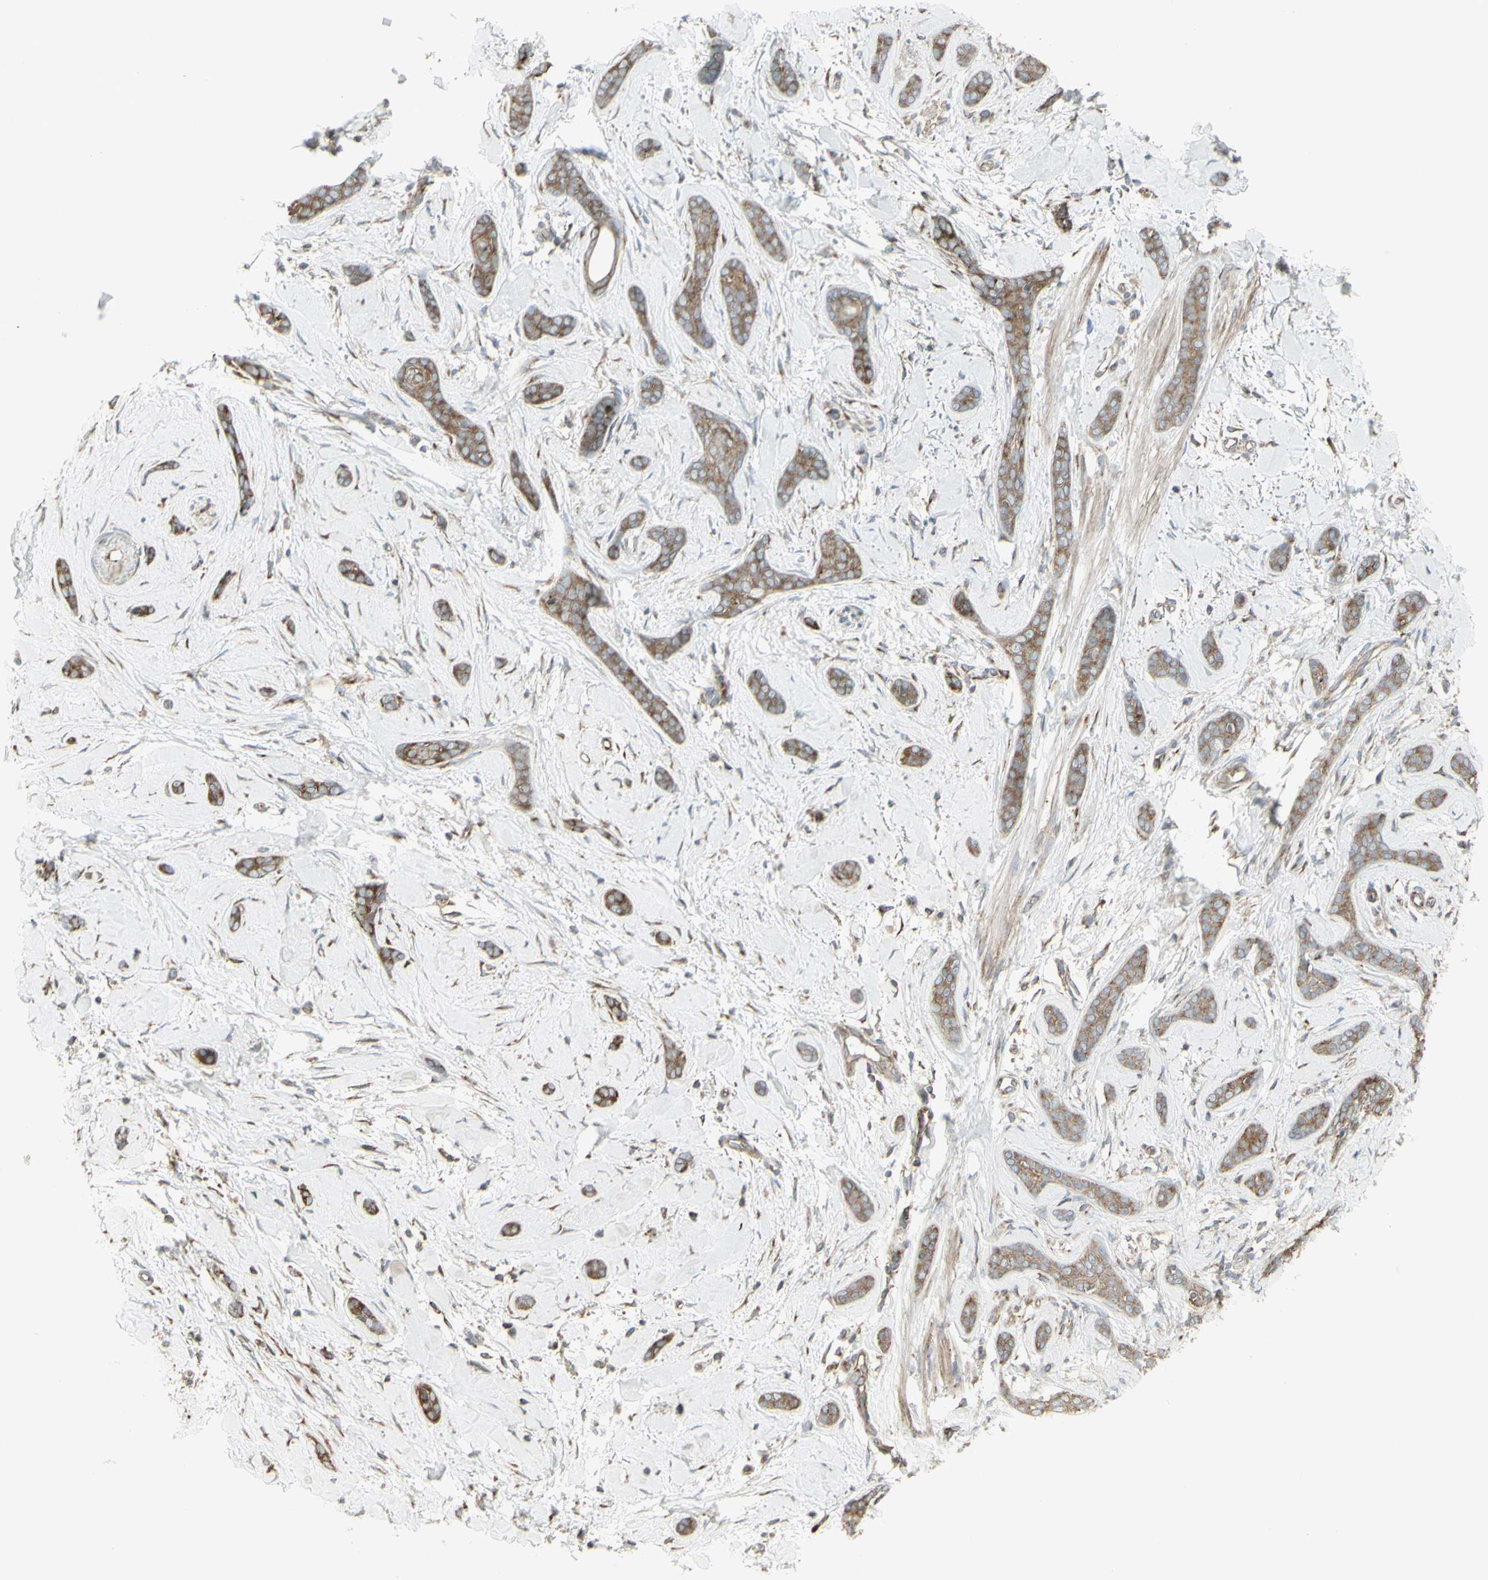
{"staining": {"intensity": "moderate", "quantity": ">75%", "location": "cytoplasmic/membranous"}, "tissue": "skin cancer", "cell_type": "Tumor cells", "image_type": "cancer", "snomed": [{"axis": "morphology", "description": "Basal cell carcinoma"}, {"axis": "morphology", "description": "Adnexal tumor, benign"}, {"axis": "topography", "description": "Skin"}], "caption": "An image of human basal cell carcinoma (skin) stained for a protein reveals moderate cytoplasmic/membranous brown staining in tumor cells.", "gene": "FKBP3", "patient": {"sex": "female", "age": 42}}